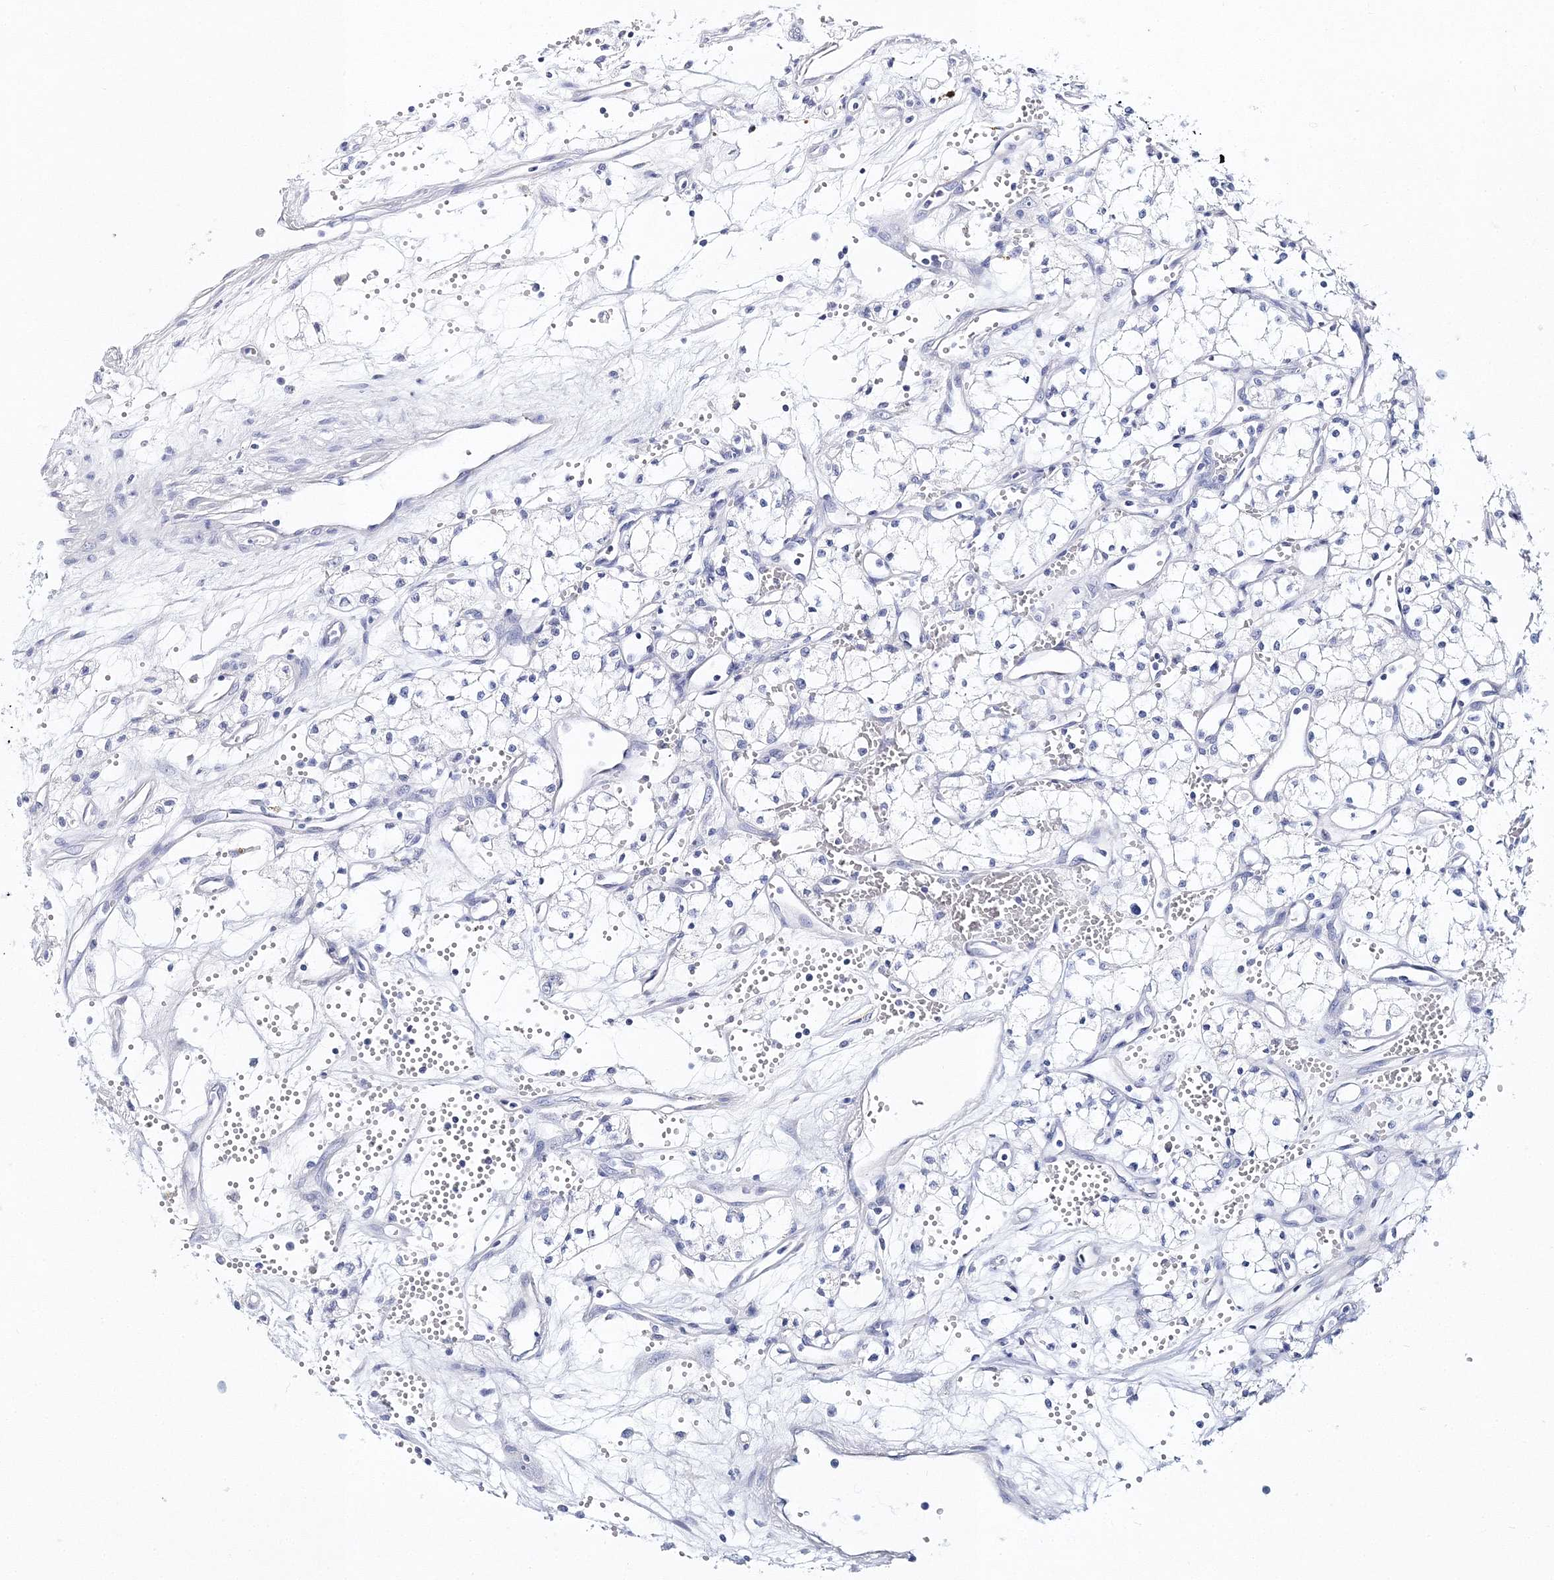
{"staining": {"intensity": "negative", "quantity": "none", "location": "none"}, "tissue": "renal cancer", "cell_type": "Tumor cells", "image_type": "cancer", "snomed": [{"axis": "morphology", "description": "Adenocarcinoma, NOS"}, {"axis": "topography", "description": "Kidney"}], "caption": "Tumor cells show no significant protein staining in renal cancer.", "gene": "MYOZ2", "patient": {"sex": "male", "age": 59}}